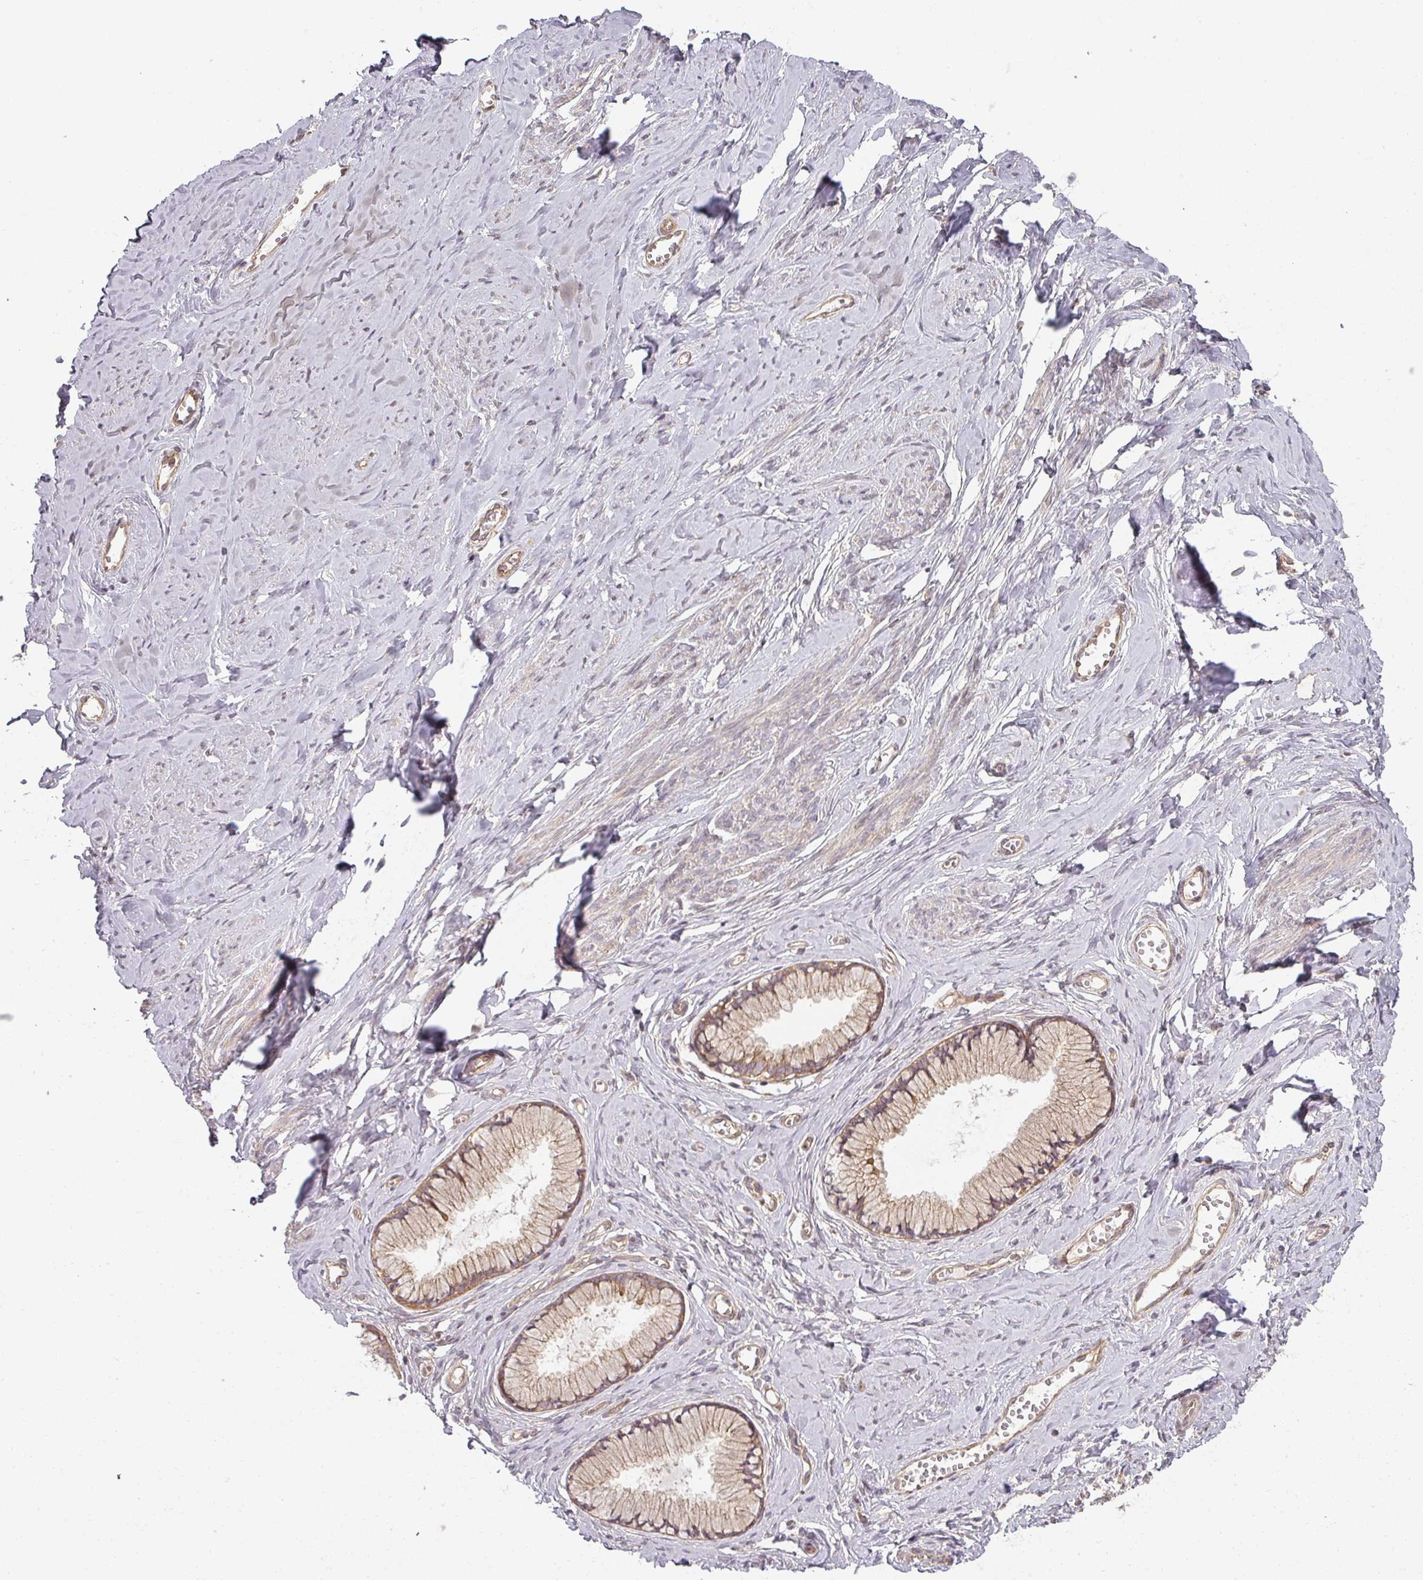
{"staining": {"intensity": "moderate", "quantity": "25%-75%", "location": "cytoplasmic/membranous"}, "tissue": "cervix", "cell_type": "Glandular cells", "image_type": "normal", "snomed": [{"axis": "morphology", "description": "Normal tissue, NOS"}, {"axis": "topography", "description": "Cervix"}], "caption": "This histopathology image shows IHC staining of normal cervix, with medium moderate cytoplasmic/membranous staining in approximately 25%-75% of glandular cells.", "gene": "CNOT1", "patient": {"sex": "female", "age": 40}}